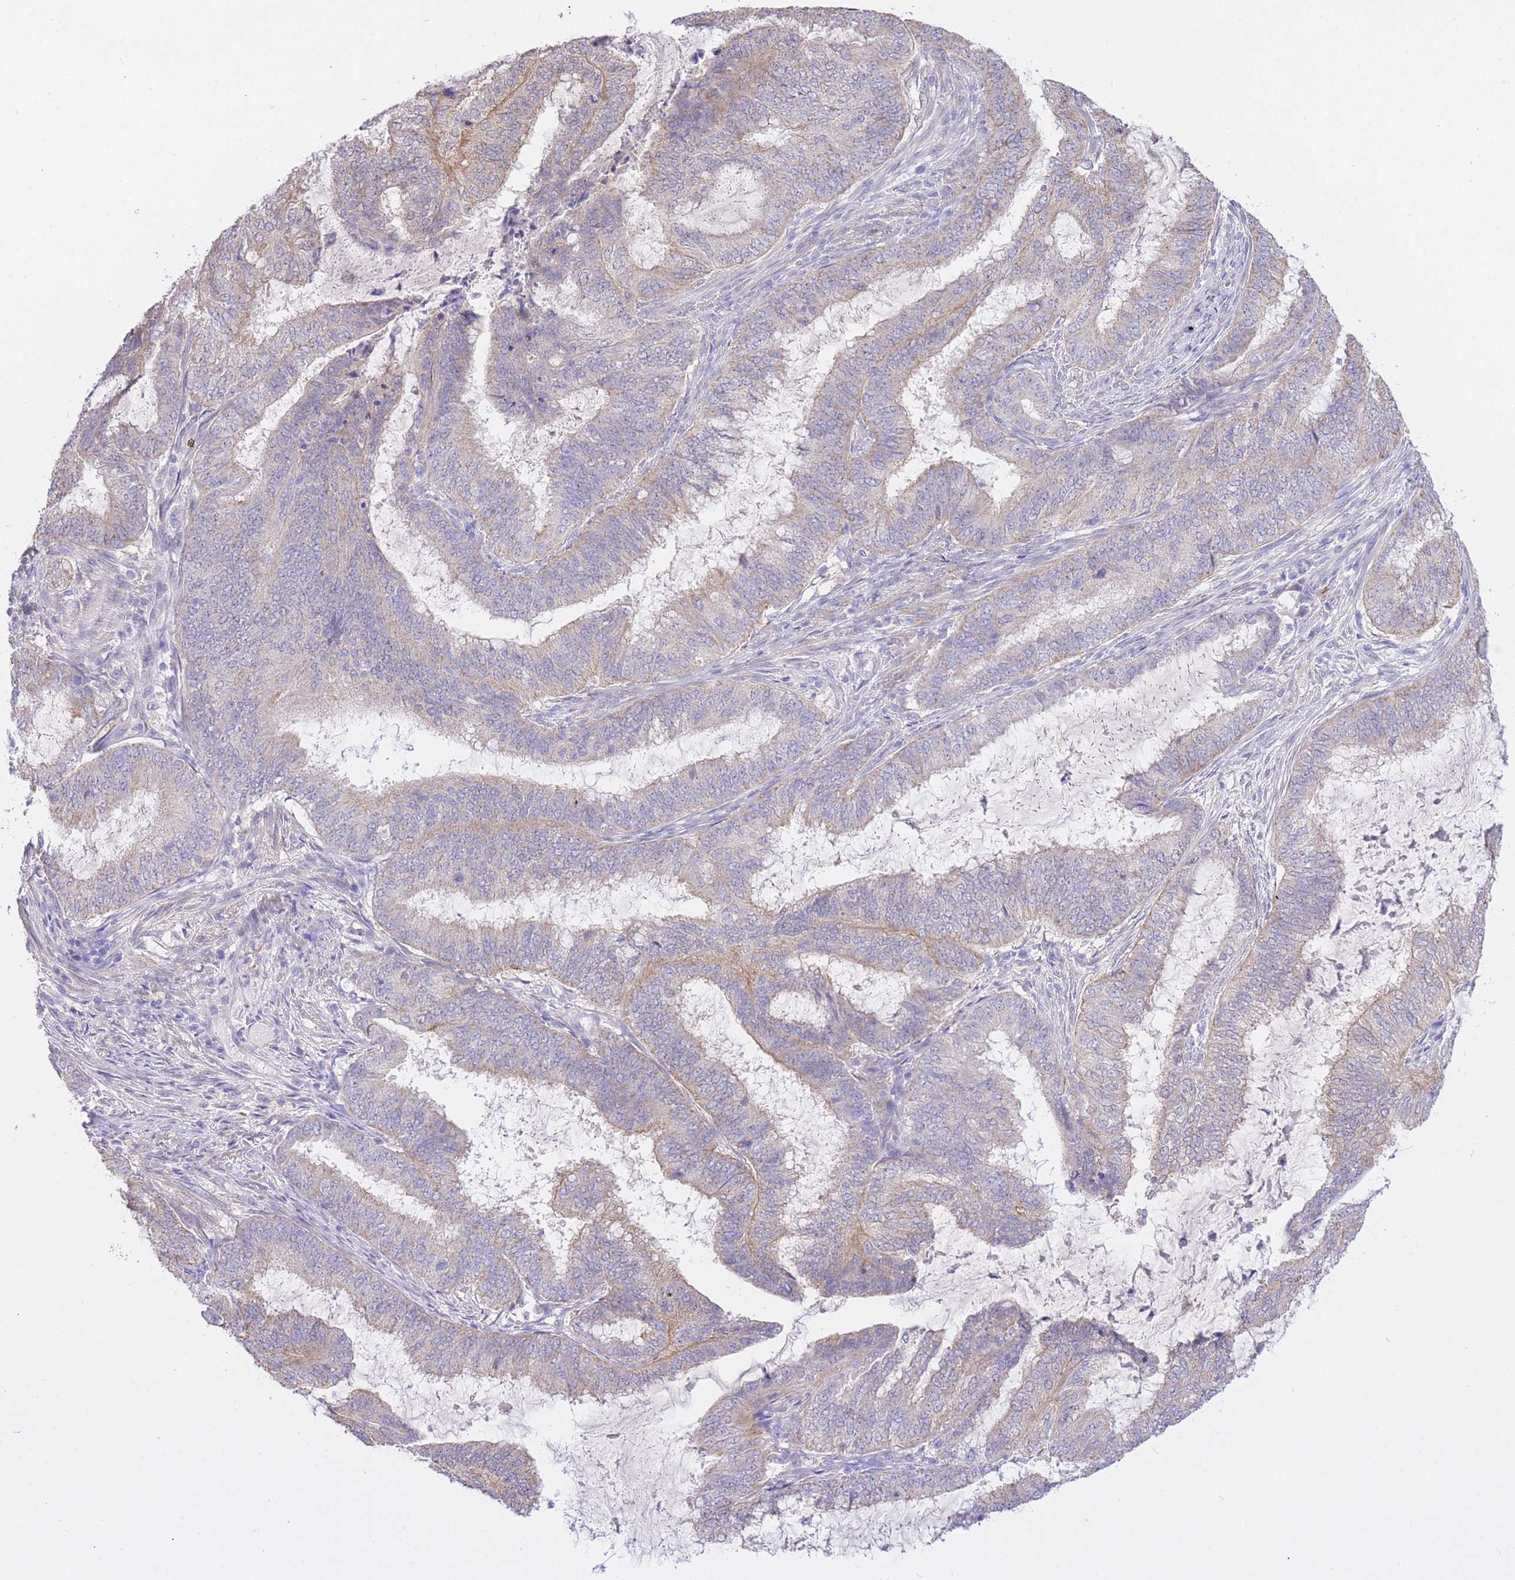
{"staining": {"intensity": "weak", "quantity": "<25%", "location": "cytoplasmic/membranous"}, "tissue": "endometrial cancer", "cell_type": "Tumor cells", "image_type": "cancer", "snomed": [{"axis": "morphology", "description": "Adenocarcinoma, NOS"}, {"axis": "topography", "description": "Endometrium"}], "caption": "Endometrial cancer was stained to show a protein in brown. There is no significant staining in tumor cells. (DAB immunohistochemistry, high magnification).", "gene": "PGM1", "patient": {"sex": "female", "age": 51}}